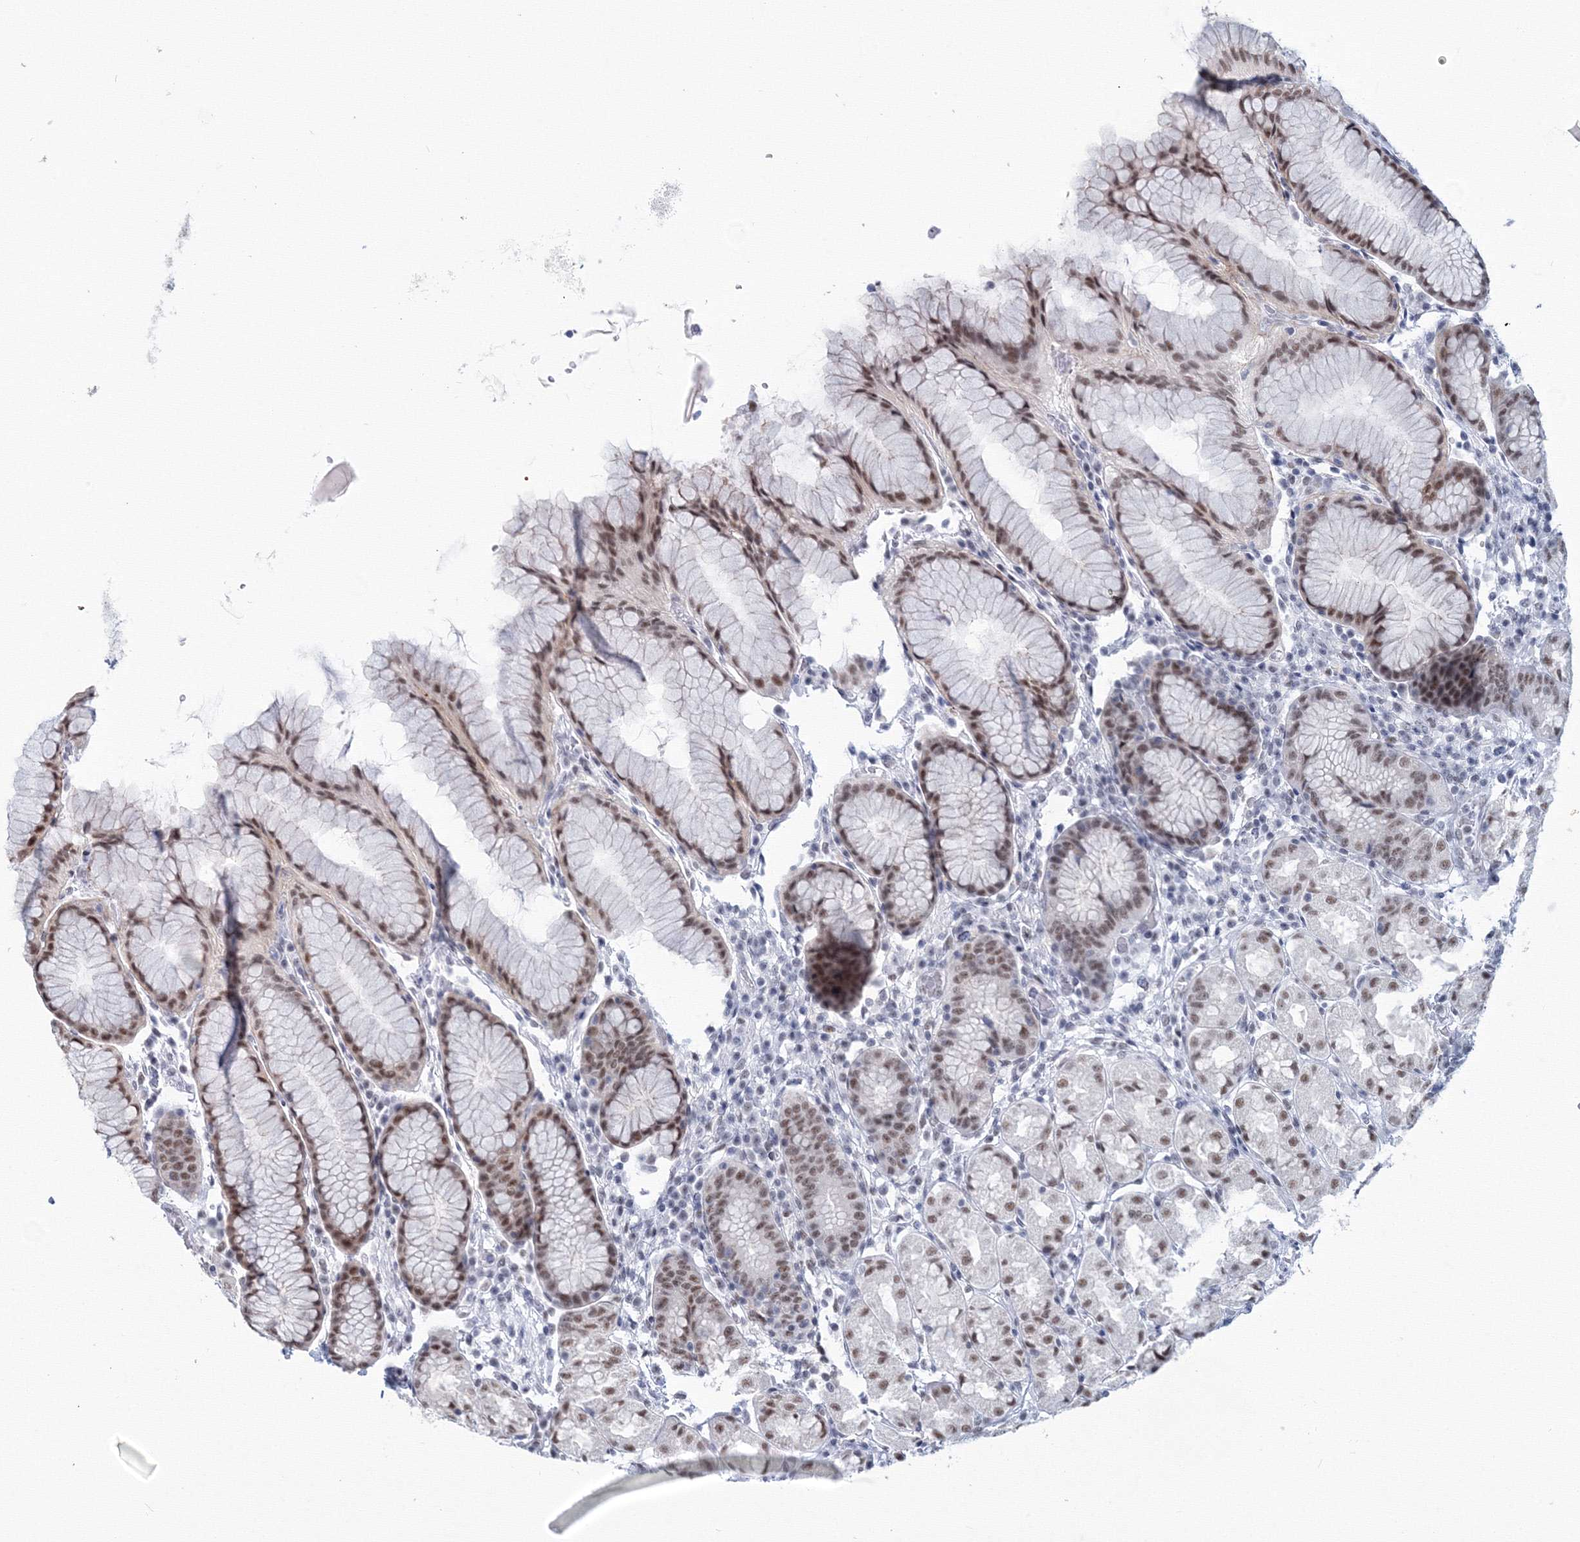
{"staining": {"intensity": "moderate", "quantity": ">75%", "location": "nuclear"}, "tissue": "stomach", "cell_type": "Glandular cells", "image_type": "normal", "snomed": [{"axis": "morphology", "description": "Normal tissue, NOS"}, {"axis": "topography", "description": "Stomach, lower"}], "caption": "Immunohistochemistry of benign stomach reveals medium levels of moderate nuclear positivity in about >75% of glandular cells.", "gene": "SF3B6", "patient": {"sex": "female", "age": 56}}